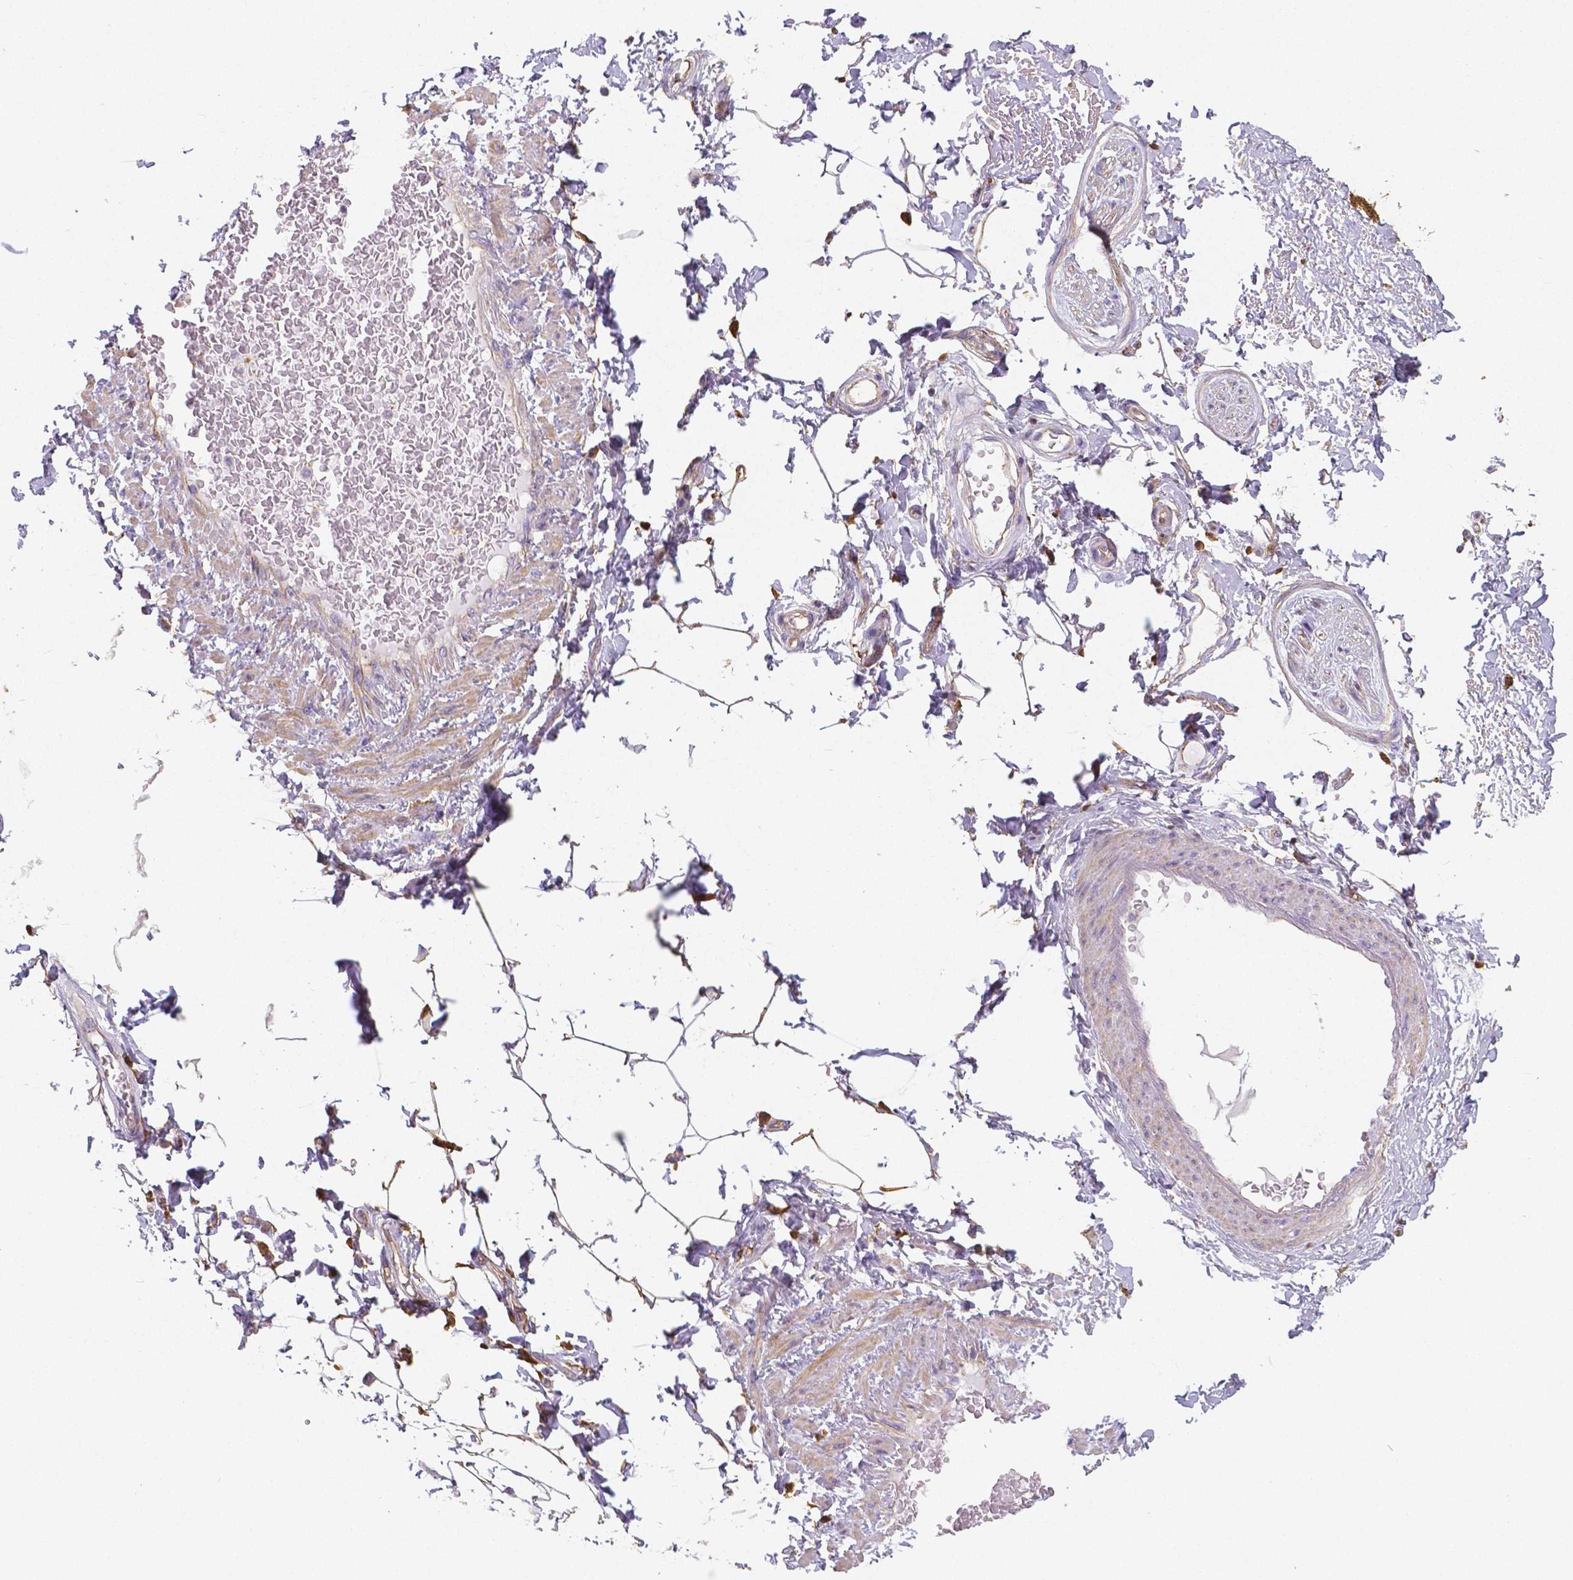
{"staining": {"intensity": "strong", "quantity": "<25%", "location": "nuclear"}, "tissue": "adipose tissue", "cell_type": "Adipocytes", "image_type": "normal", "snomed": [{"axis": "morphology", "description": "Normal tissue, NOS"}, {"axis": "topography", "description": "Peripheral nerve tissue"}], "caption": "Adipose tissue stained for a protein (brown) demonstrates strong nuclear positive expression in approximately <25% of adipocytes.", "gene": "CRMP1", "patient": {"sex": "male", "age": 51}}